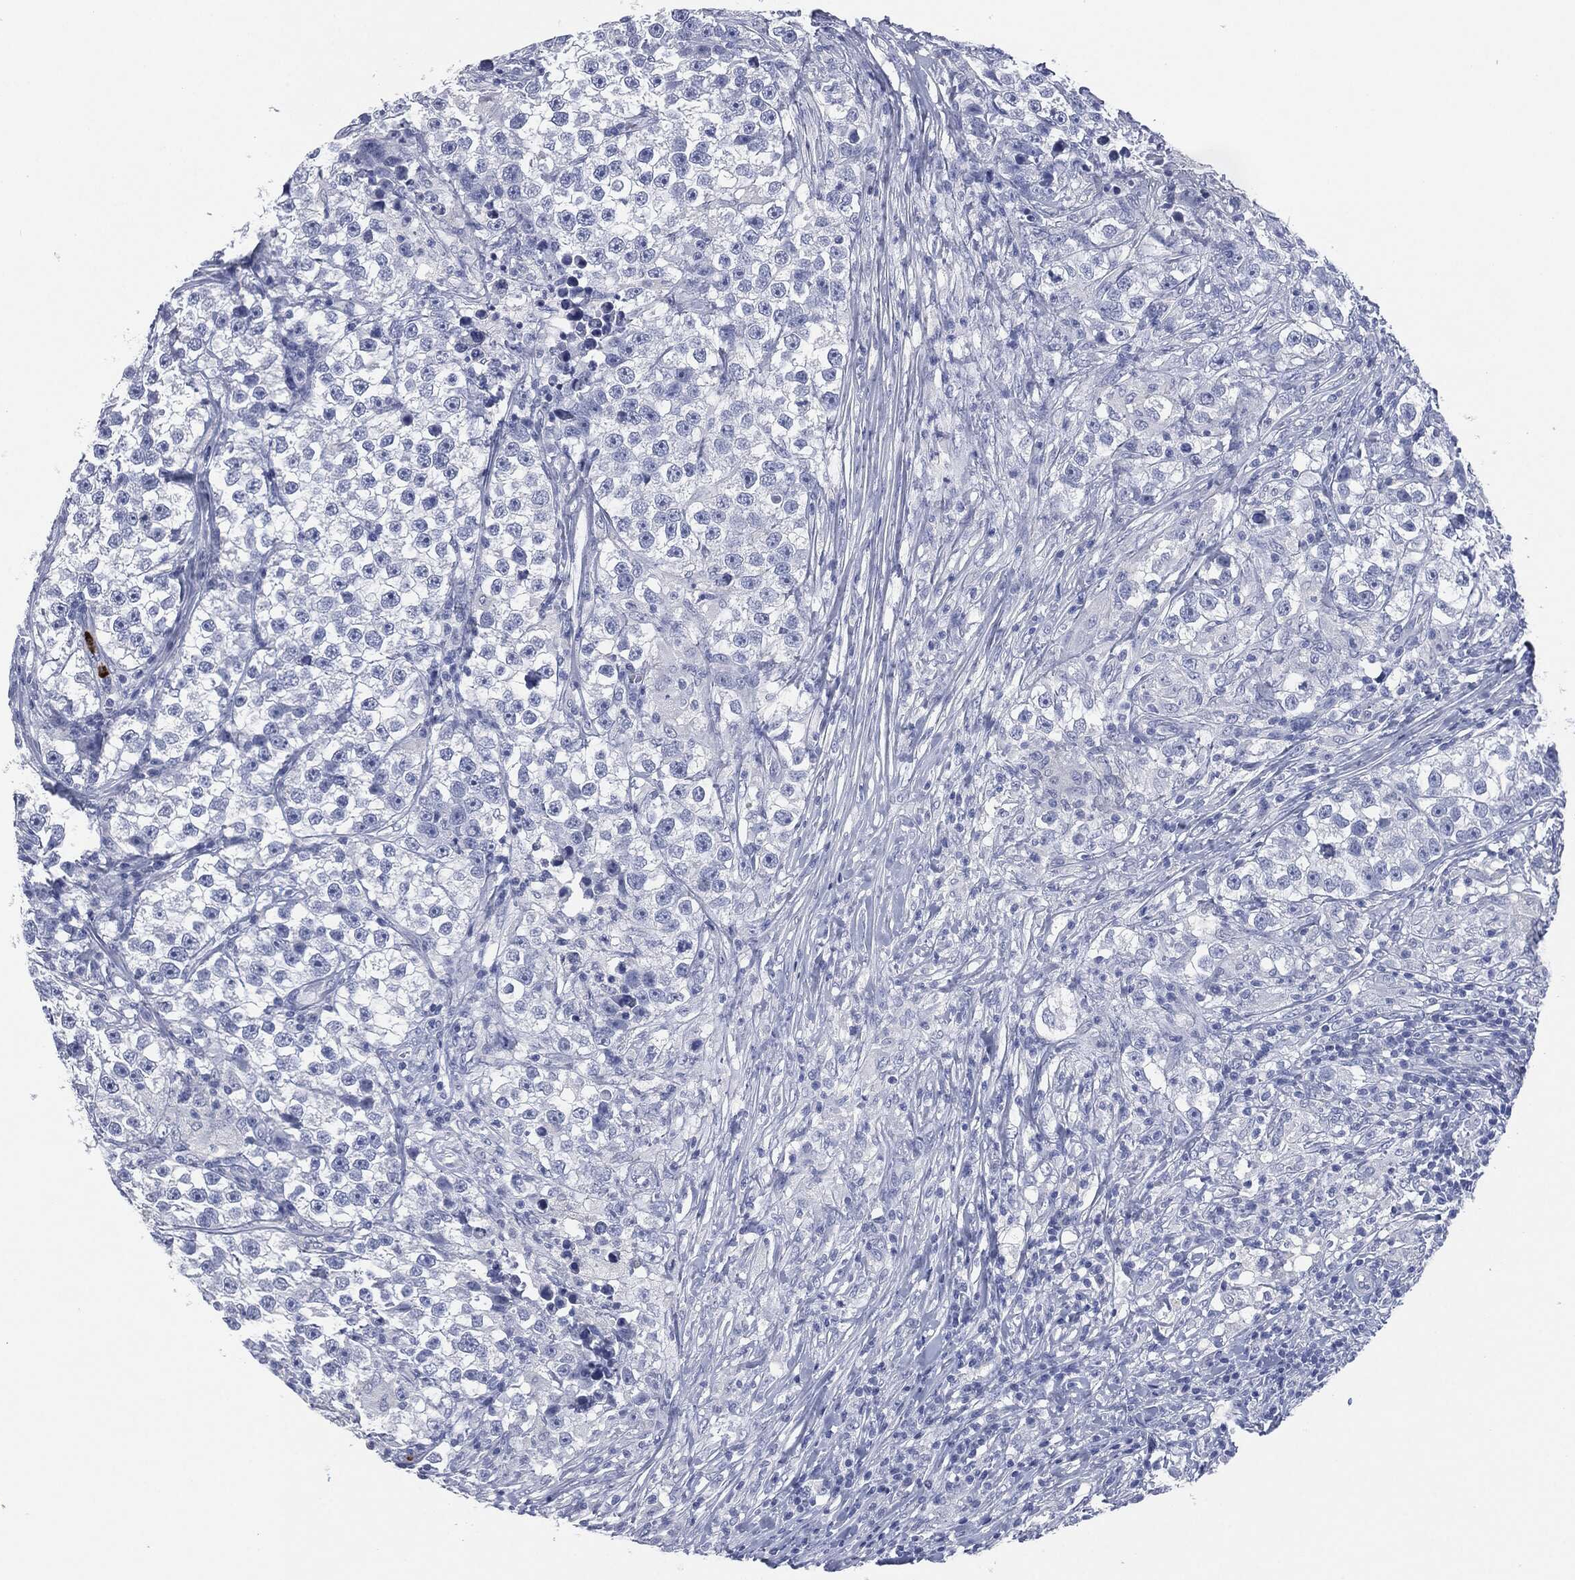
{"staining": {"intensity": "negative", "quantity": "none", "location": "none"}, "tissue": "testis cancer", "cell_type": "Tumor cells", "image_type": "cancer", "snomed": [{"axis": "morphology", "description": "Seminoma, NOS"}, {"axis": "topography", "description": "Testis"}], "caption": "Immunohistochemistry histopathology image of neoplastic tissue: testis cancer (seminoma) stained with DAB (3,3'-diaminobenzidine) exhibits no significant protein expression in tumor cells. (DAB IHC visualized using brightfield microscopy, high magnification).", "gene": "CEACAM8", "patient": {"sex": "male", "age": 46}}